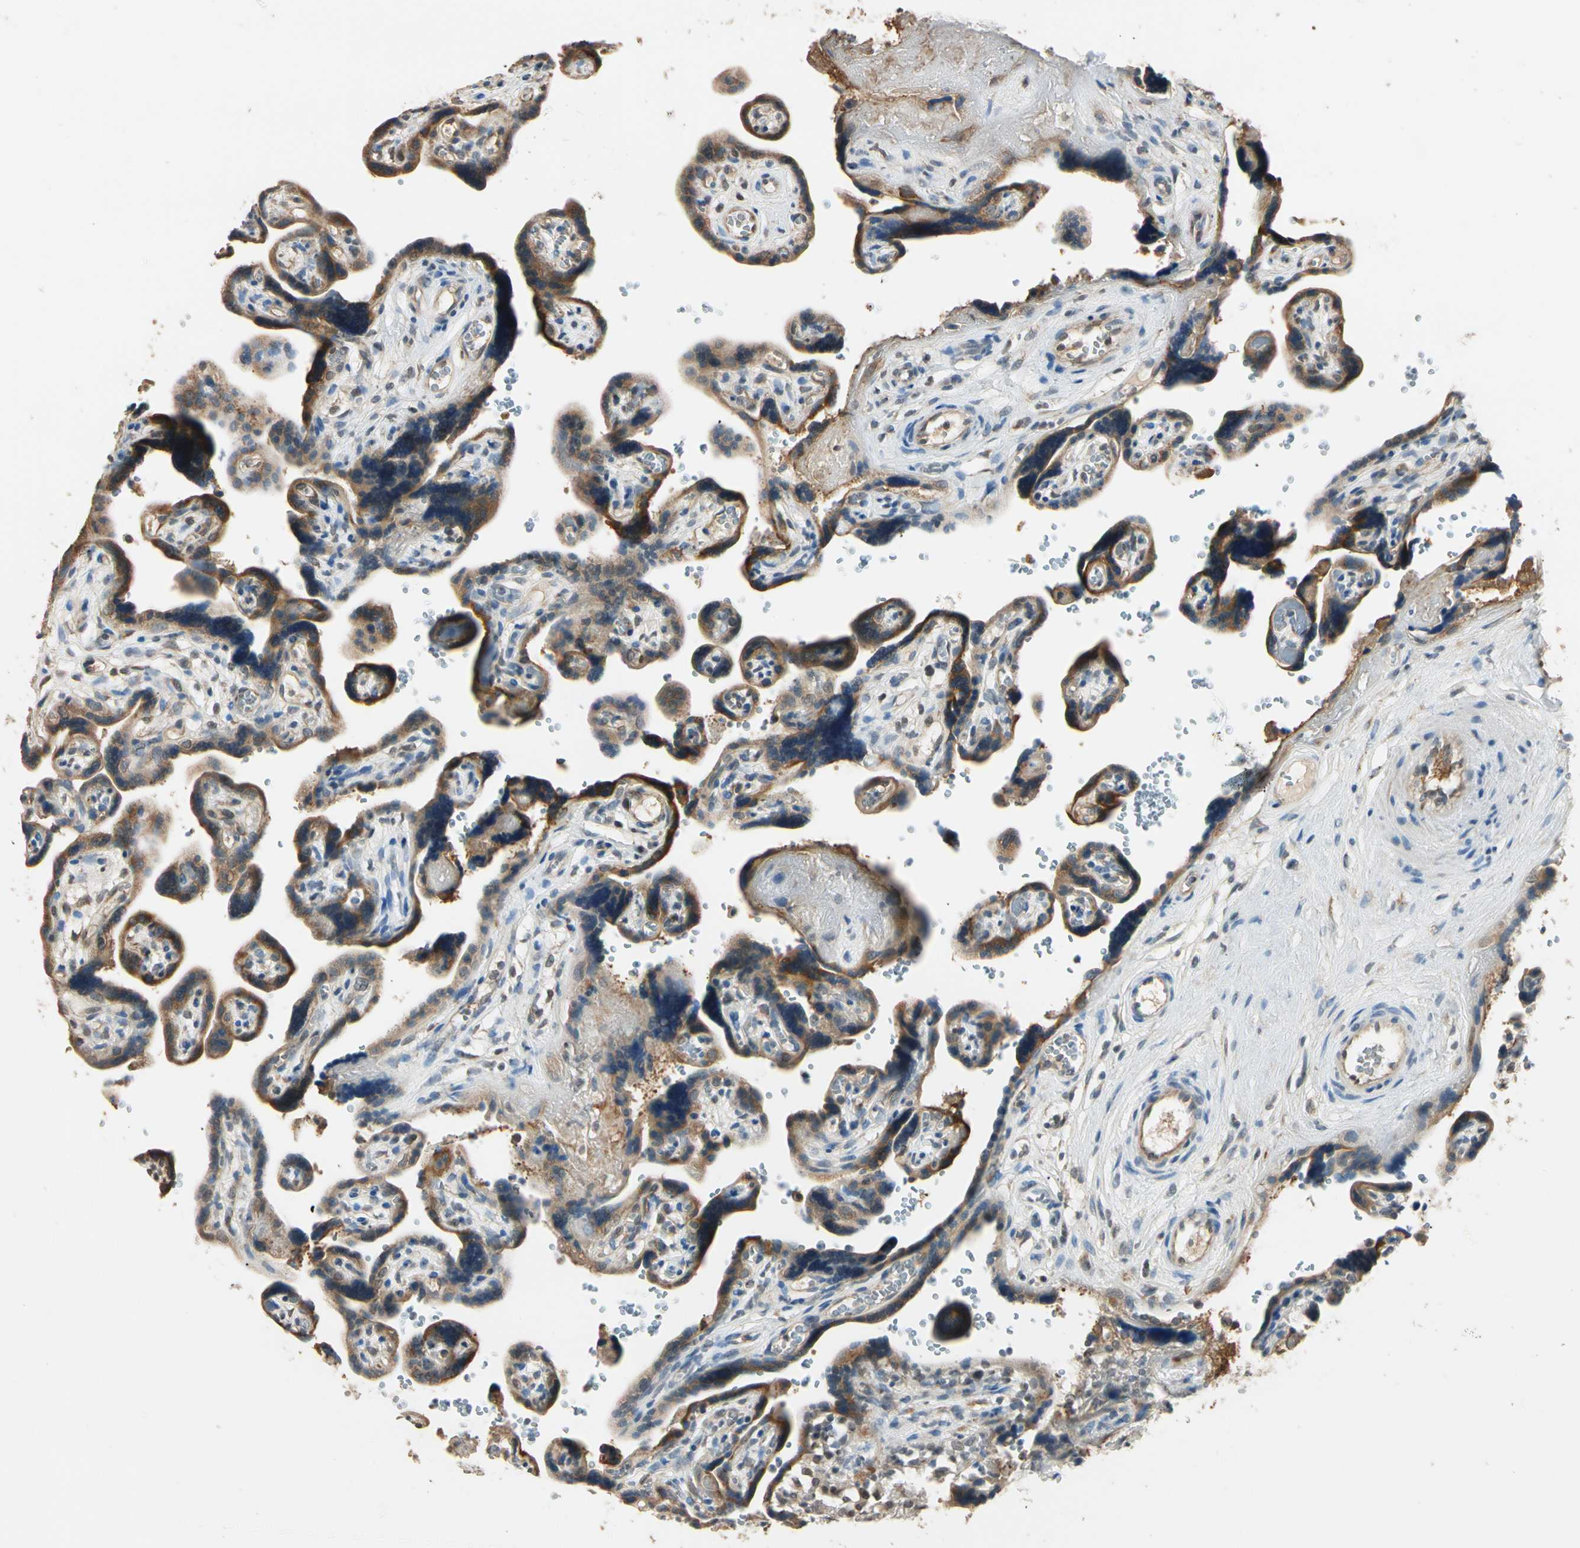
{"staining": {"intensity": "moderate", "quantity": ">75%", "location": "cytoplasmic/membranous"}, "tissue": "placenta", "cell_type": "Decidual cells", "image_type": "normal", "snomed": [{"axis": "morphology", "description": "Normal tissue, NOS"}, {"axis": "topography", "description": "Placenta"}], "caption": "Immunohistochemical staining of benign human placenta shows moderate cytoplasmic/membranous protein positivity in about >75% of decidual cells.", "gene": "TASOR", "patient": {"sex": "female", "age": 30}}